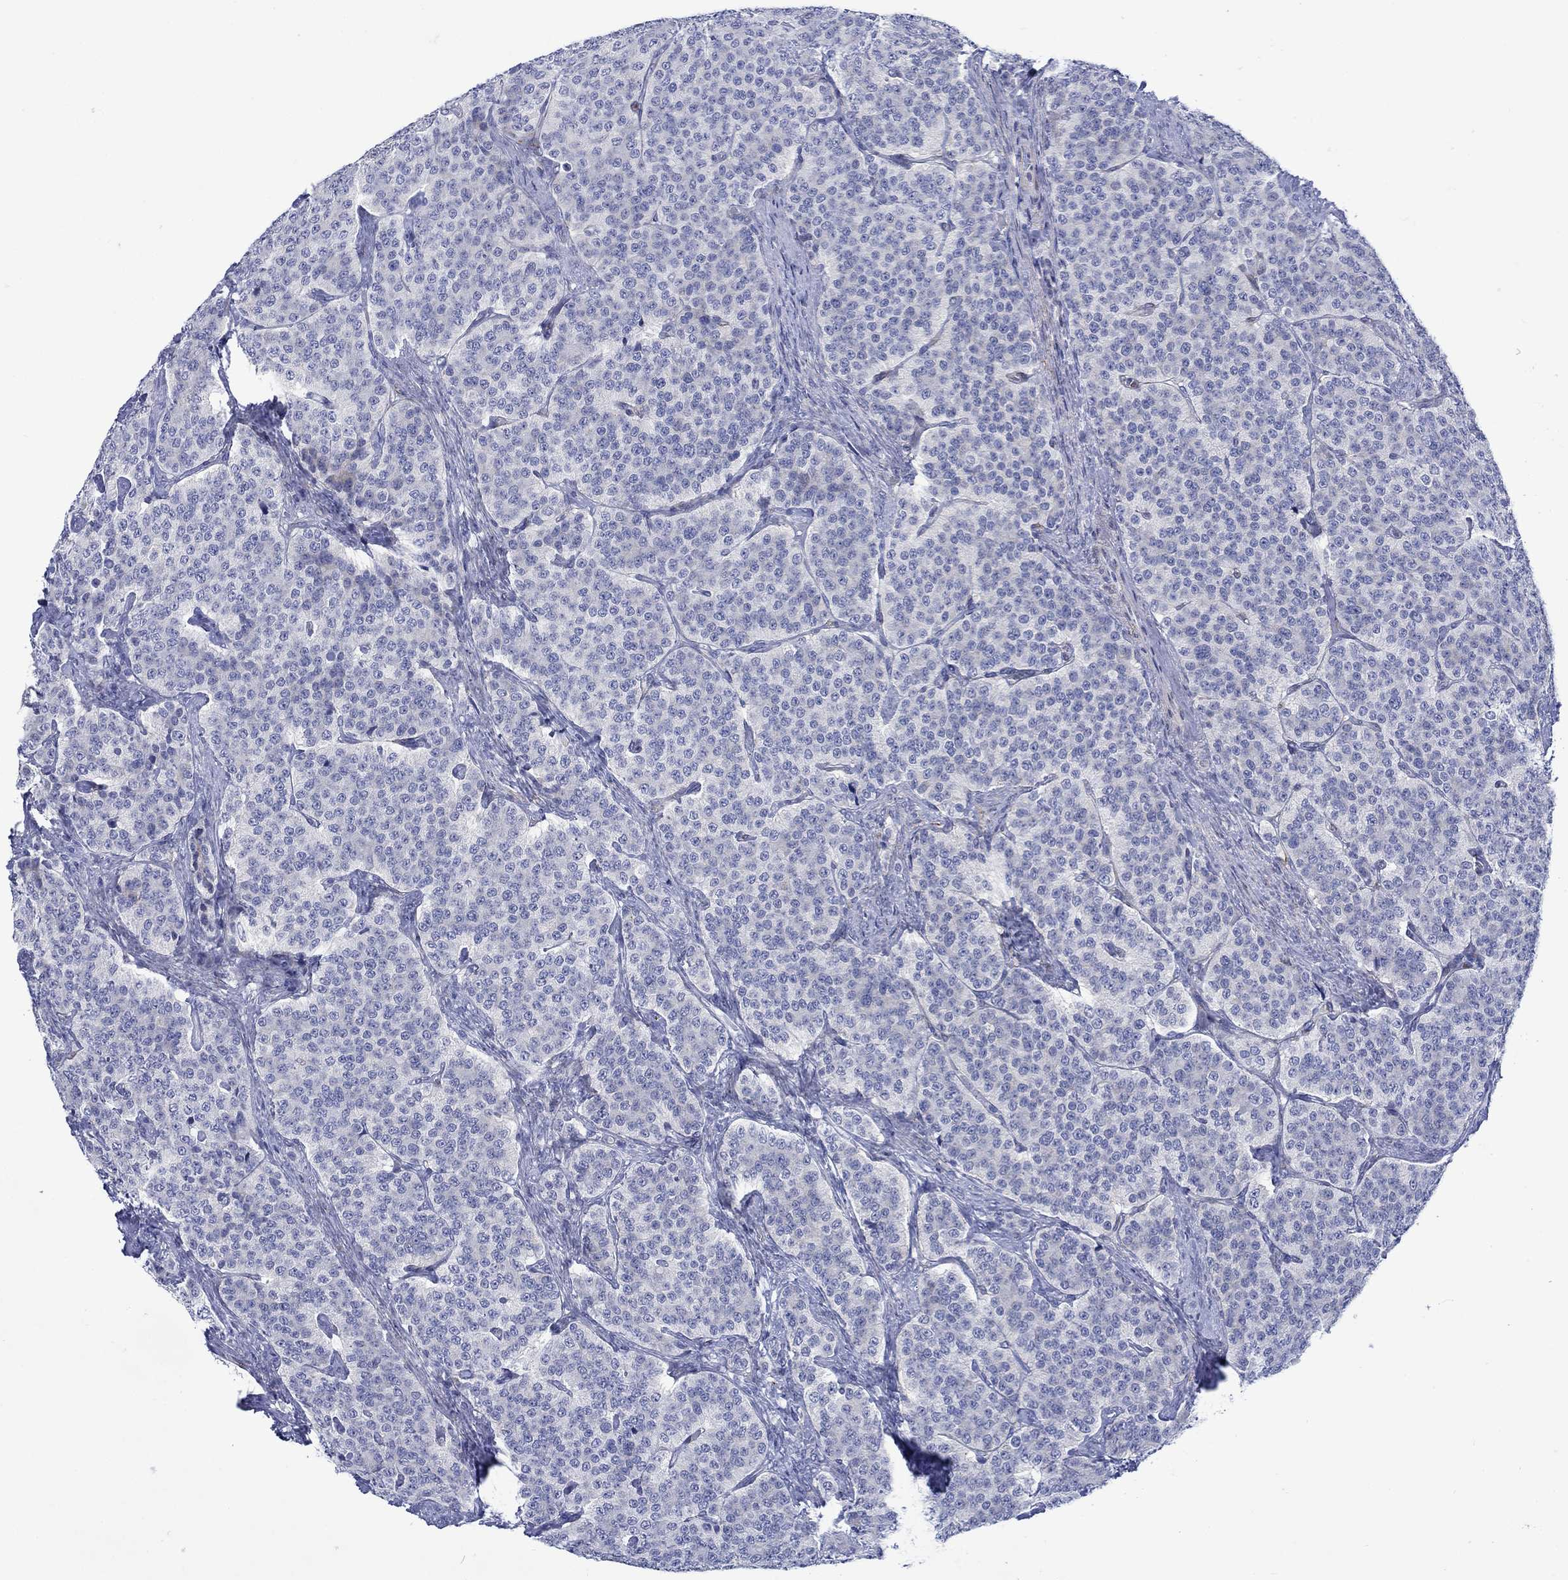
{"staining": {"intensity": "negative", "quantity": "none", "location": "none"}, "tissue": "carcinoid", "cell_type": "Tumor cells", "image_type": "cancer", "snomed": [{"axis": "morphology", "description": "Carcinoid, malignant, NOS"}, {"axis": "topography", "description": "Small intestine"}], "caption": "The immunohistochemistry histopathology image has no significant expression in tumor cells of carcinoid tissue.", "gene": "KSR2", "patient": {"sex": "female", "age": 58}}